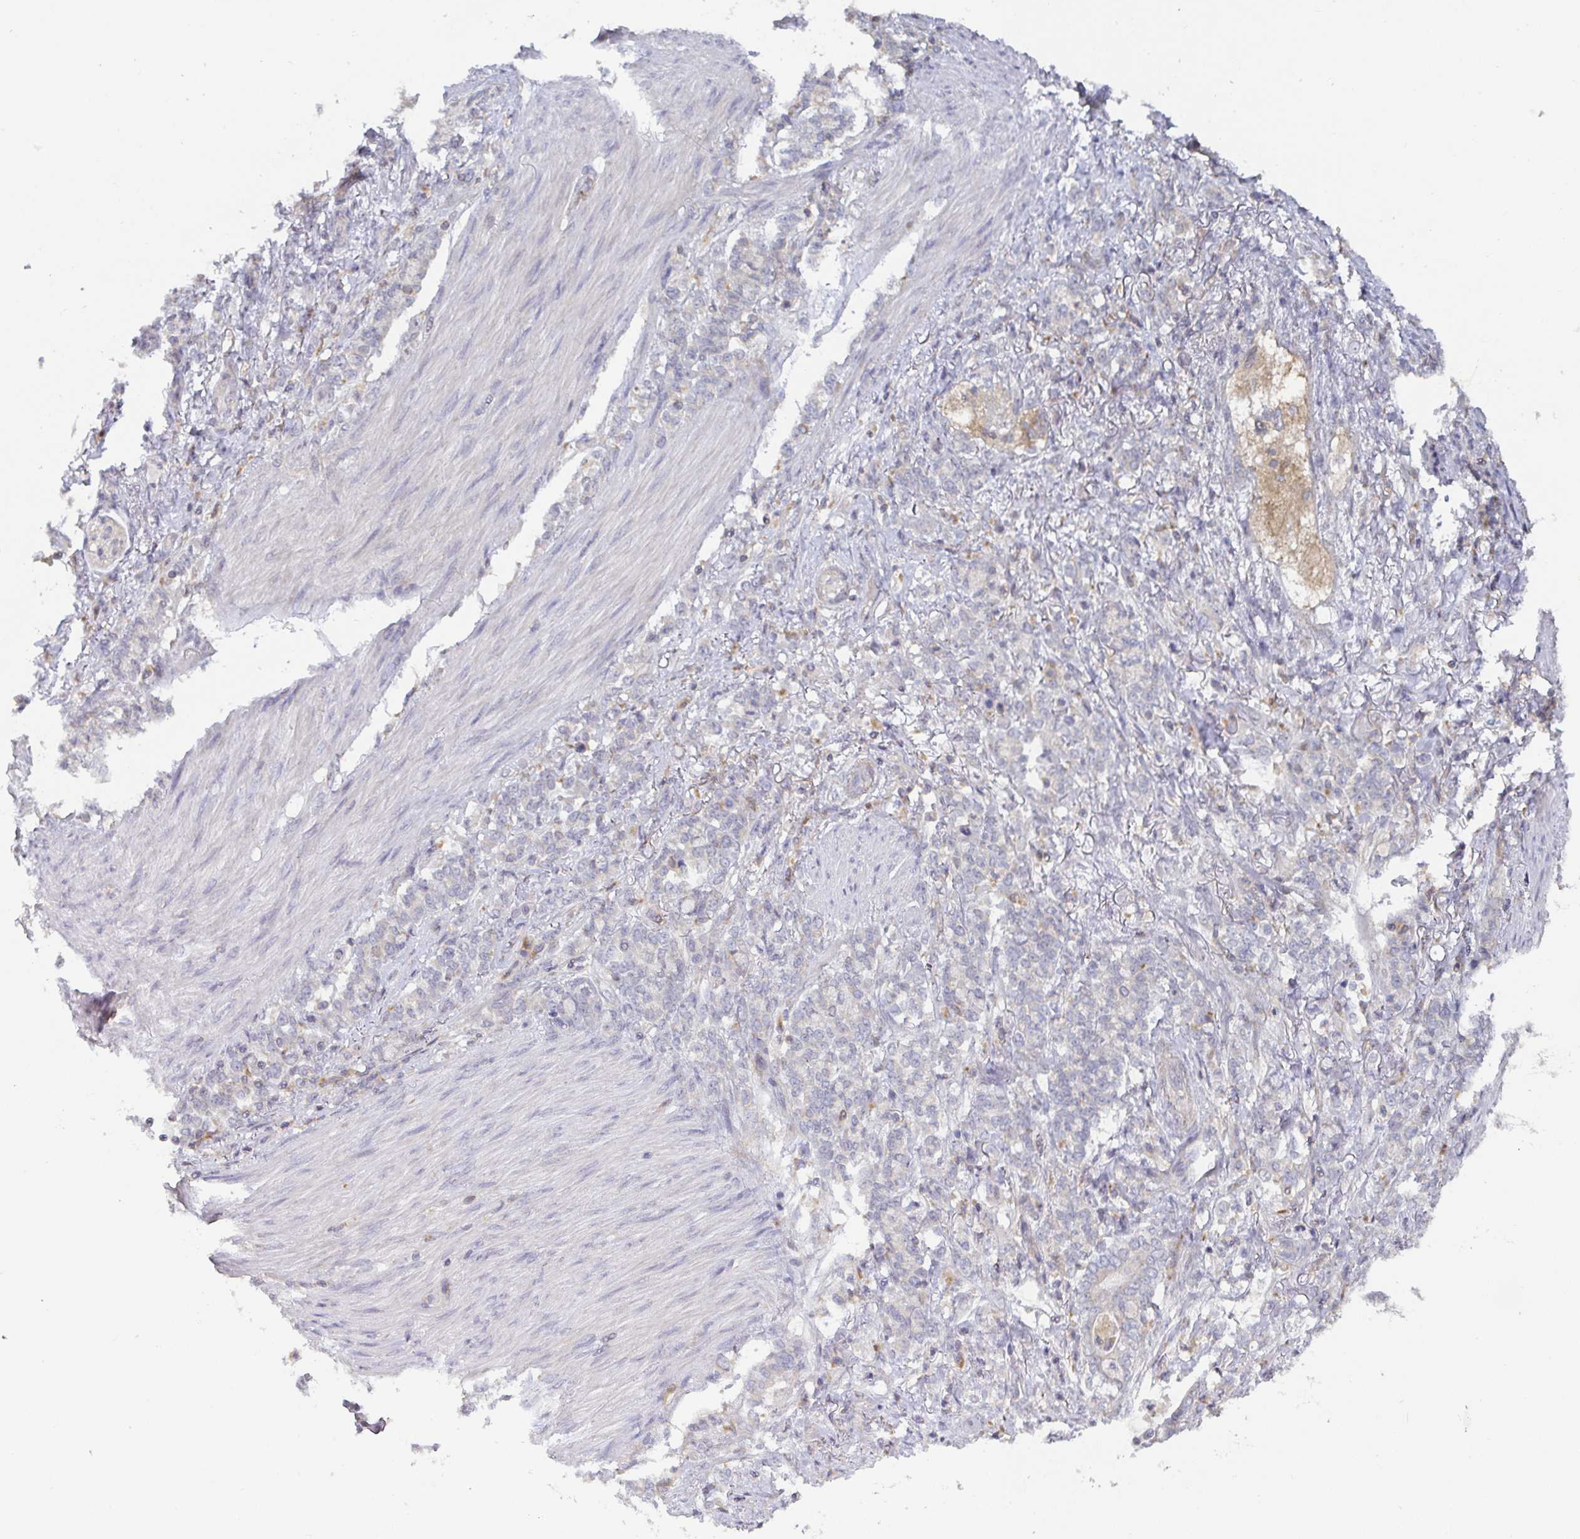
{"staining": {"intensity": "negative", "quantity": "none", "location": "none"}, "tissue": "stomach cancer", "cell_type": "Tumor cells", "image_type": "cancer", "snomed": [{"axis": "morphology", "description": "Adenocarcinoma, NOS"}, {"axis": "topography", "description": "Stomach"}], "caption": "Stomach cancer (adenocarcinoma) stained for a protein using IHC displays no staining tumor cells.", "gene": "CDH18", "patient": {"sex": "female", "age": 79}}